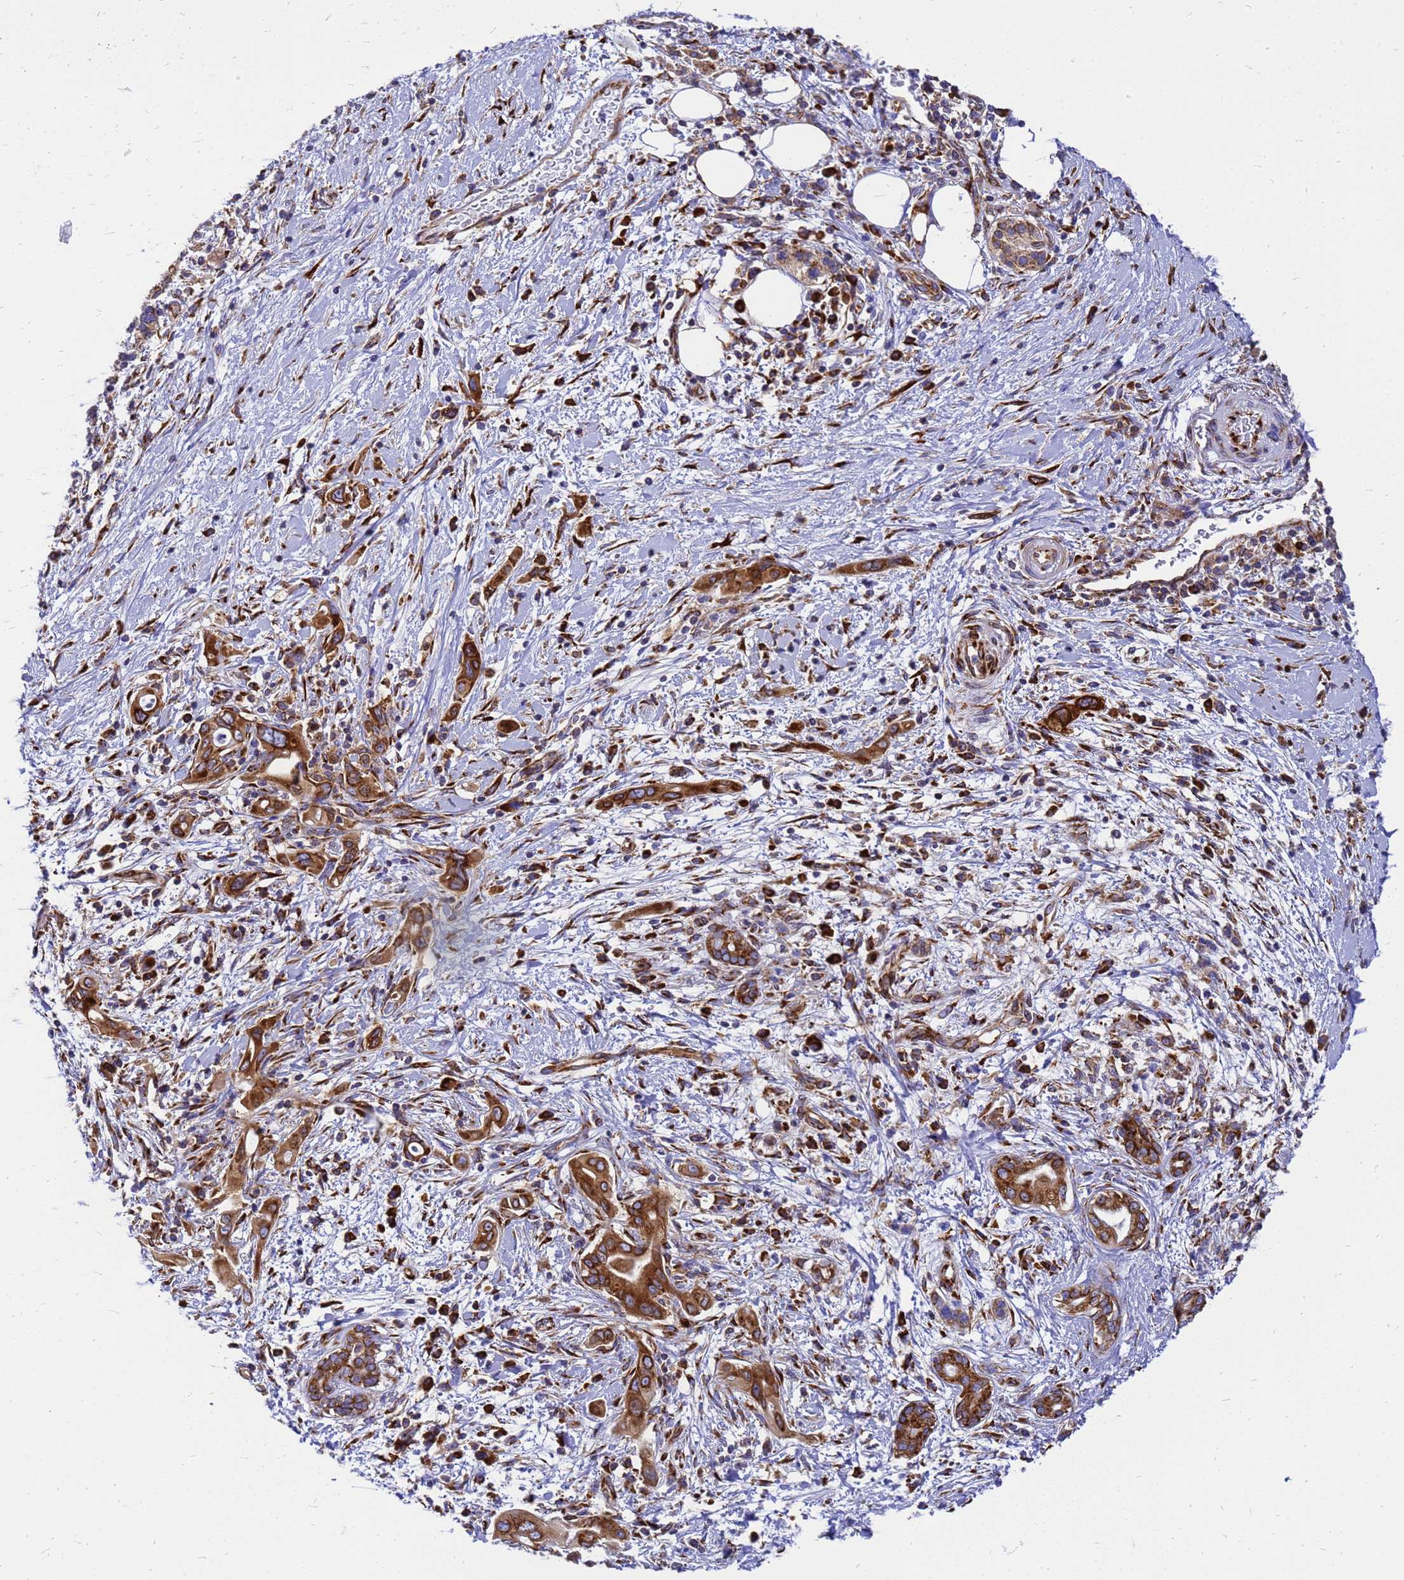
{"staining": {"intensity": "strong", "quantity": ">75%", "location": "cytoplasmic/membranous"}, "tissue": "pancreatic cancer", "cell_type": "Tumor cells", "image_type": "cancer", "snomed": [{"axis": "morphology", "description": "Adenocarcinoma, NOS"}, {"axis": "topography", "description": "Pancreas"}], "caption": "Pancreatic cancer (adenocarcinoma) stained with immunohistochemistry reveals strong cytoplasmic/membranous staining in approximately >75% of tumor cells. The protein of interest is stained brown, and the nuclei are stained in blue (DAB IHC with brightfield microscopy, high magnification).", "gene": "EEF1D", "patient": {"sex": "male", "age": 58}}